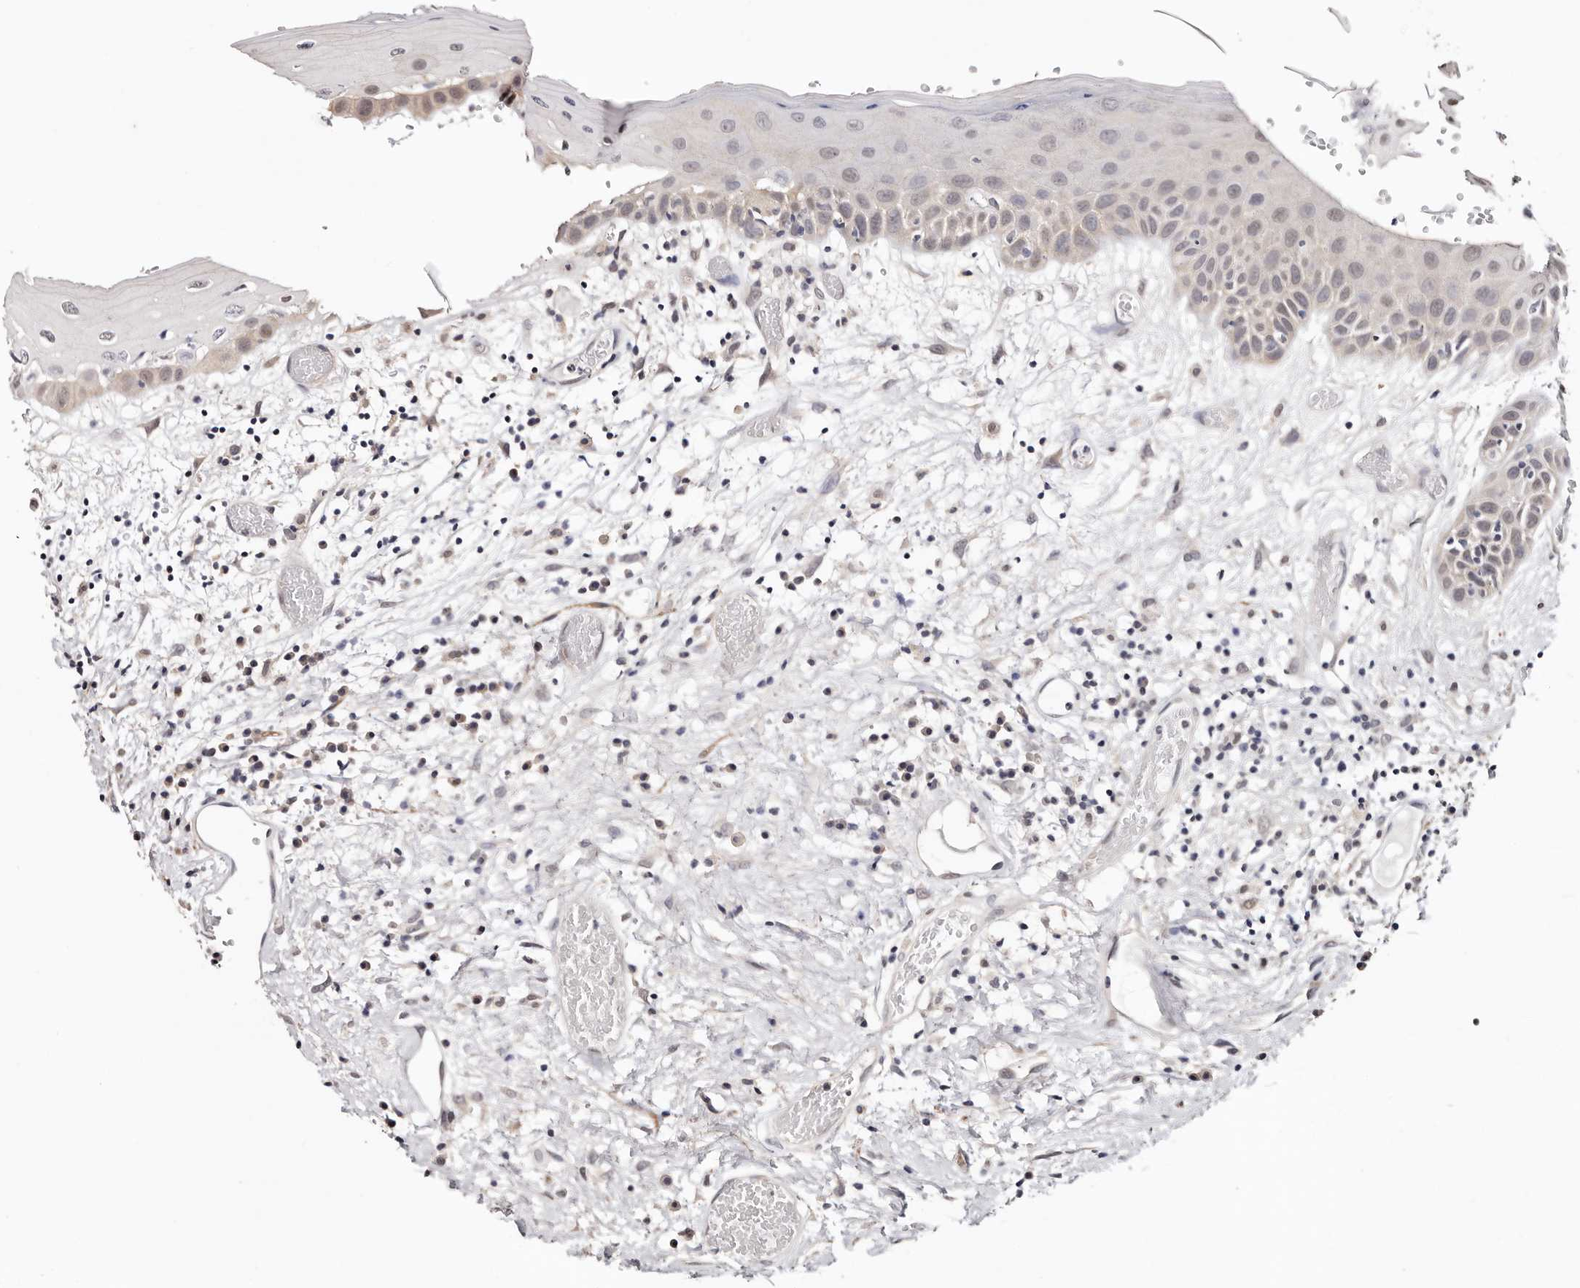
{"staining": {"intensity": "weak", "quantity": "25%-75%", "location": "nuclear"}, "tissue": "oral mucosa", "cell_type": "Squamous epithelial cells", "image_type": "normal", "snomed": [{"axis": "morphology", "description": "Normal tissue, NOS"}, {"axis": "topography", "description": "Oral tissue"}], "caption": "Immunohistochemical staining of normal human oral mucosa displays 25%-75% levels of weak nuclear protein positivity in about 25%-75% of squamous epithelial cells.", "gene": "TYW3", "patient": {"sex": "female", "age": 76}}